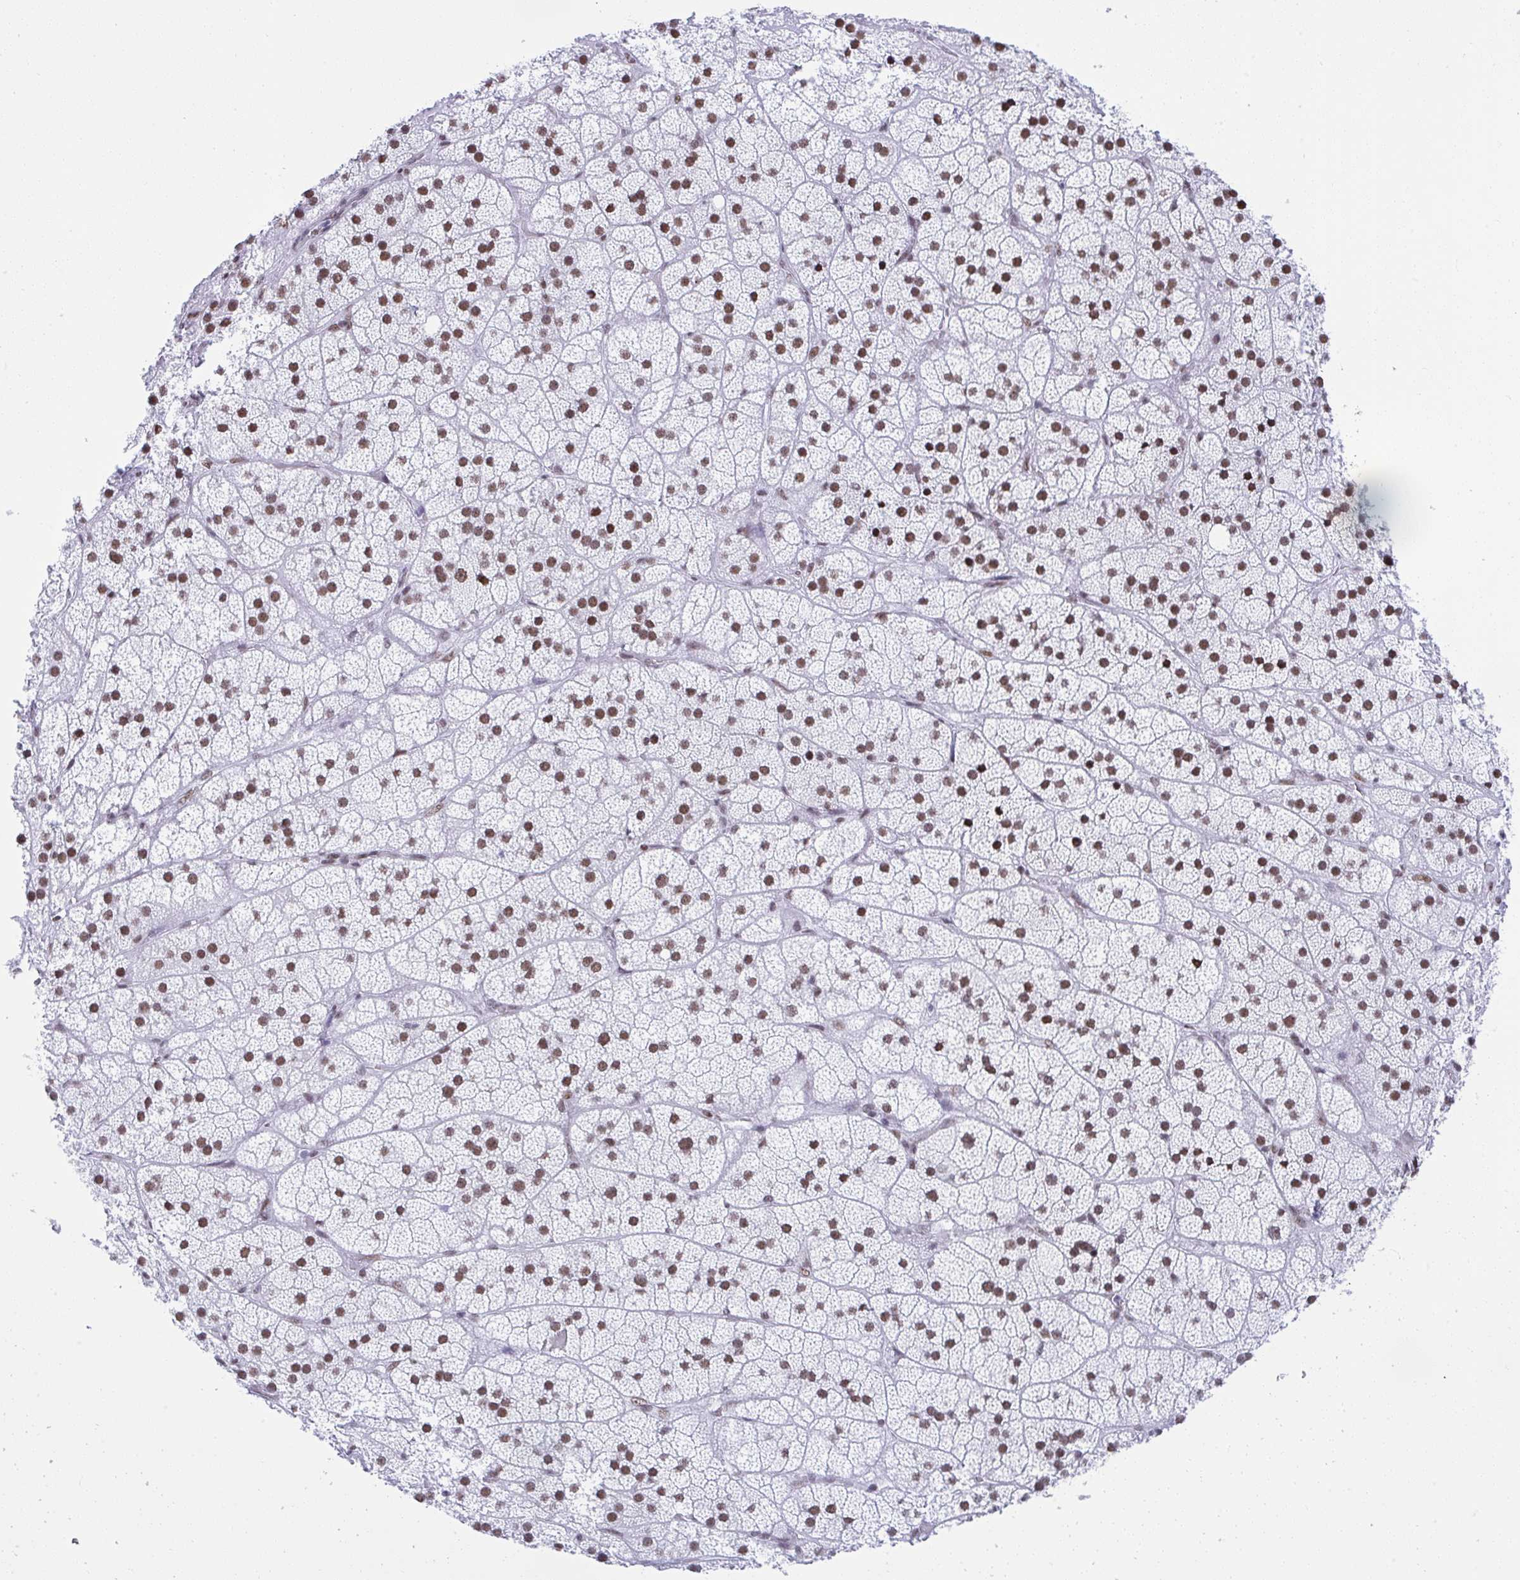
{"staining": {"intensity": "moderate", "quantity": ">75%", "location": "nuclear"}, "tissue": "adrenal gland", "cell_type": "Glandular cells", "image_type": "normal", "snomed": [{"axis": "morphology", "description": "Normal tissue, NOS"}, {"axis": "topography", "description": "Adrenal gland"}], "caption": "Glandular cells show moderate nuclear staining in about >75% of cells in unremarkable adrenal gland. The staining was performed using DAB (3,3'-diaminobenzidine) to visualize the protein expression in brown, while the nuclei were stained in blue with hematoxylin (Magnification: 20x).", "gene": "DDX52", "patient": {"sex": "male", "age": 57}}